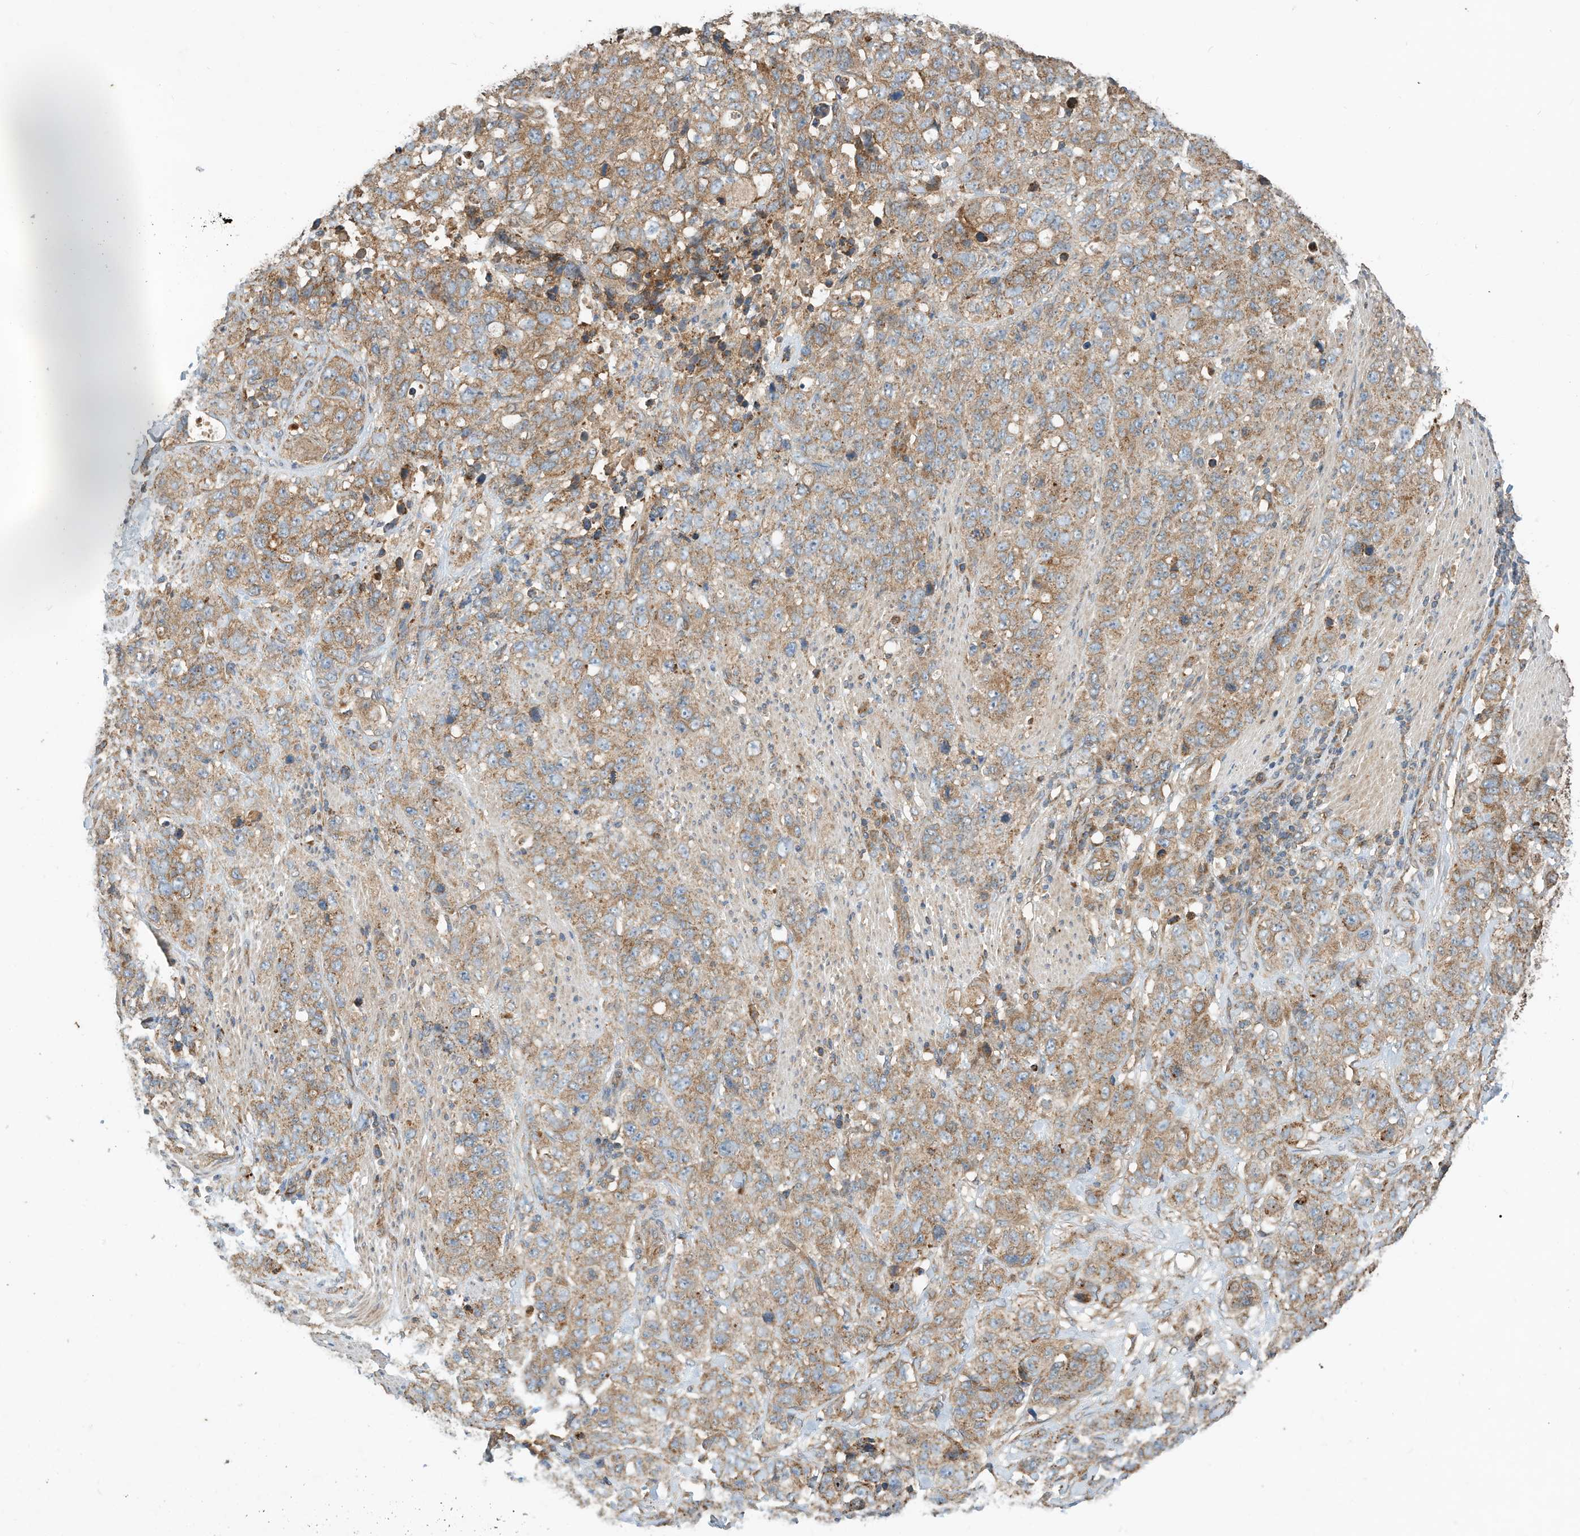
{"staining": {"intensity": "moderate", "quantity": ">75%", "location": "cytoplasmic/membranous"}, "tissue": "stomach cancer", "cell_type": "Tumor cells", "image_type": "cancer", "snomed": [{"axis": "morphology", "description": "Adenocarcinoma, NOS"}, {"axis": "topography", "description": "Stomach"}], "caption": "Protein analysis of stomach adenocarcinoma tissue displays moderate cytoplasmic/membranous staining in about >75% of tumor cells. (IHC, brightfield microscopy, high magnification).", "gene": "CPAMD8", "patient": {"sex": "male", "age": 48}}